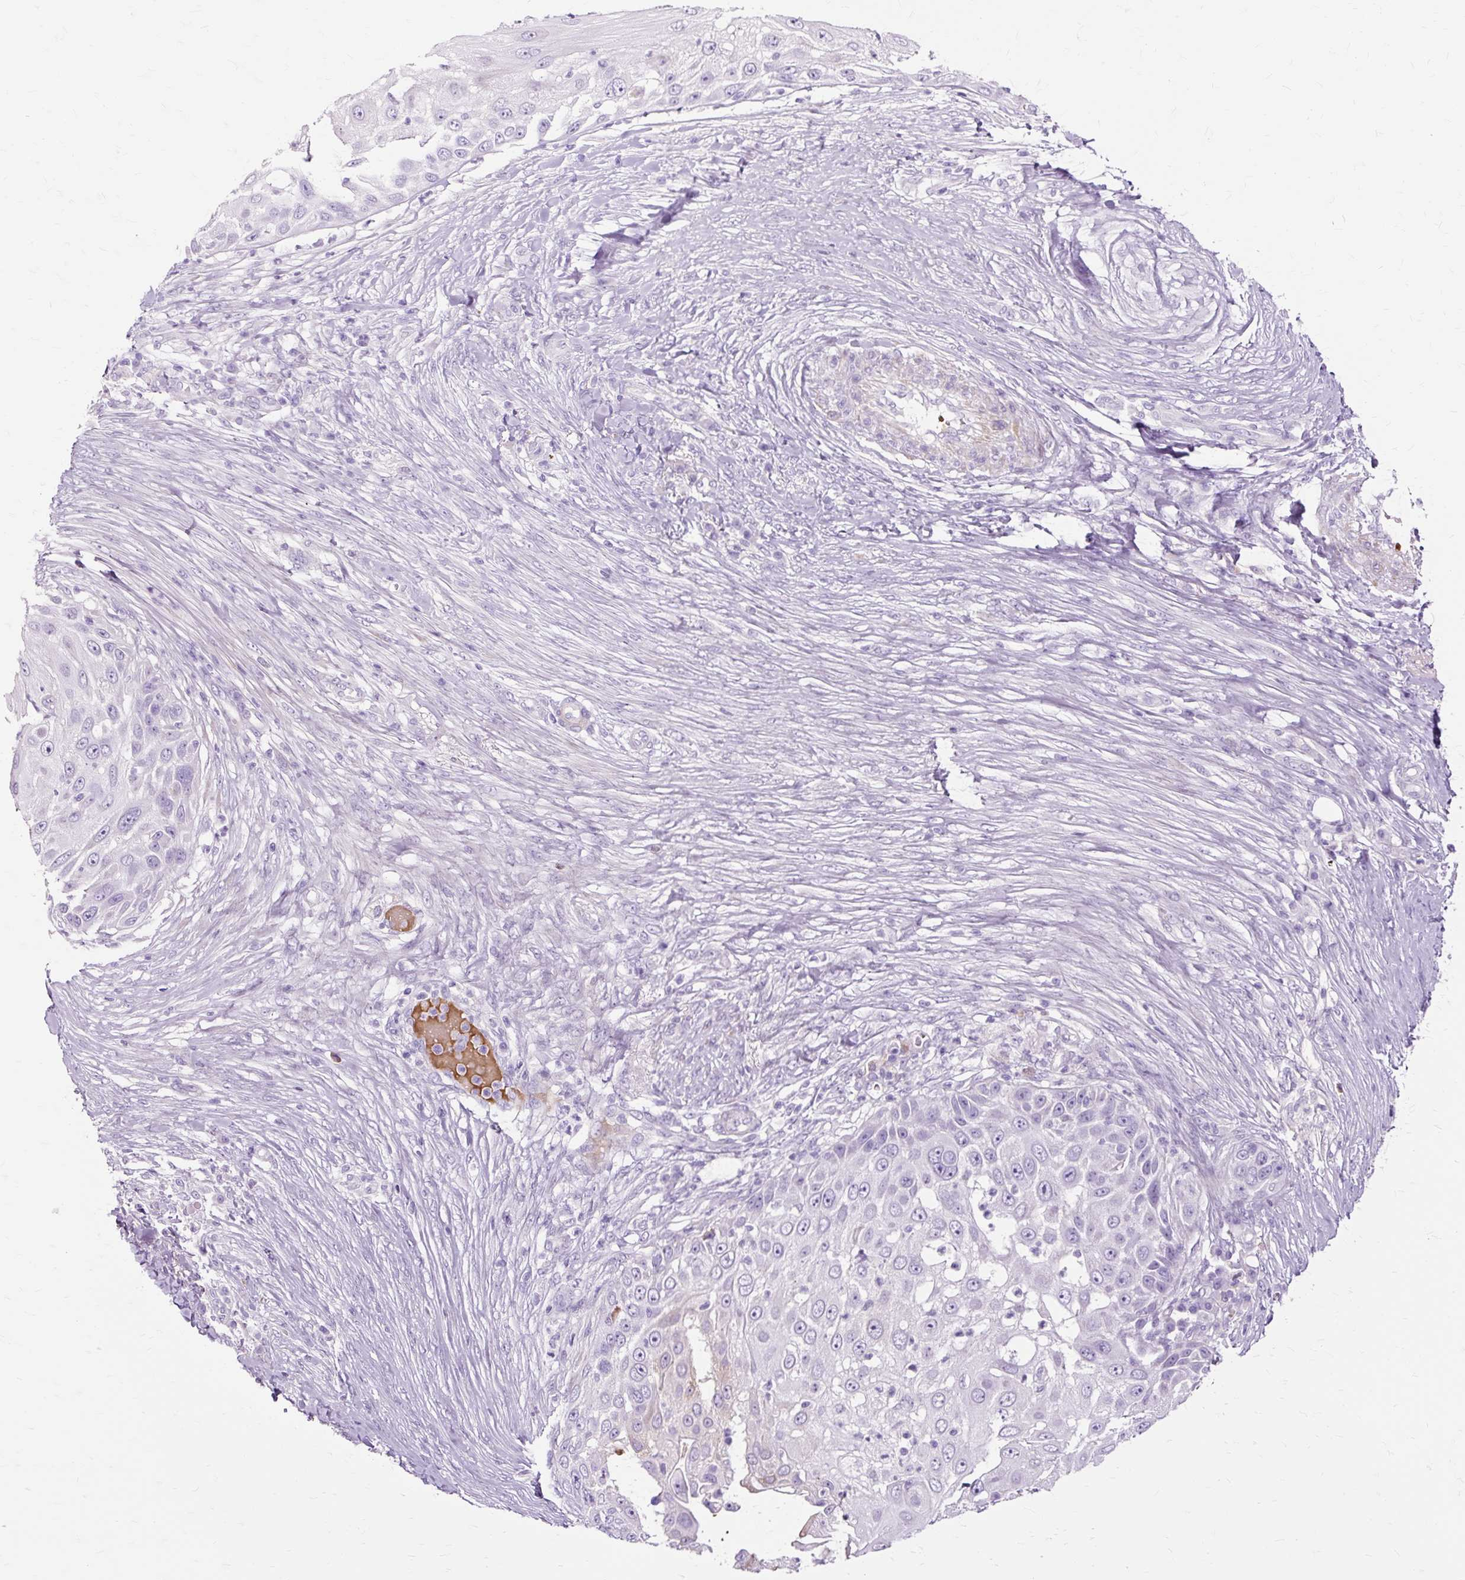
{"staining": {"intensity": "negative", "quantity": "none", "location": "none"}, "tissue": "skin cancer", "cell_type": "Tumor cells", "image_type": "cancer", "snomed": [{"axis": "morphology", "description": "Squamous cell carcinoma, NOS"}, {"axis": "topography", "description": "Skin"}], "caption": "Tumor cells show no significant protein staining in skin cancer. The staining was performed using DAB to visualize the protein expression in brown, while the nuclei were stained in blue with hematoxylin (Magnification: 20x).", "gene": "DCTN4", "patient": {"sex": "female", "age": 44}}